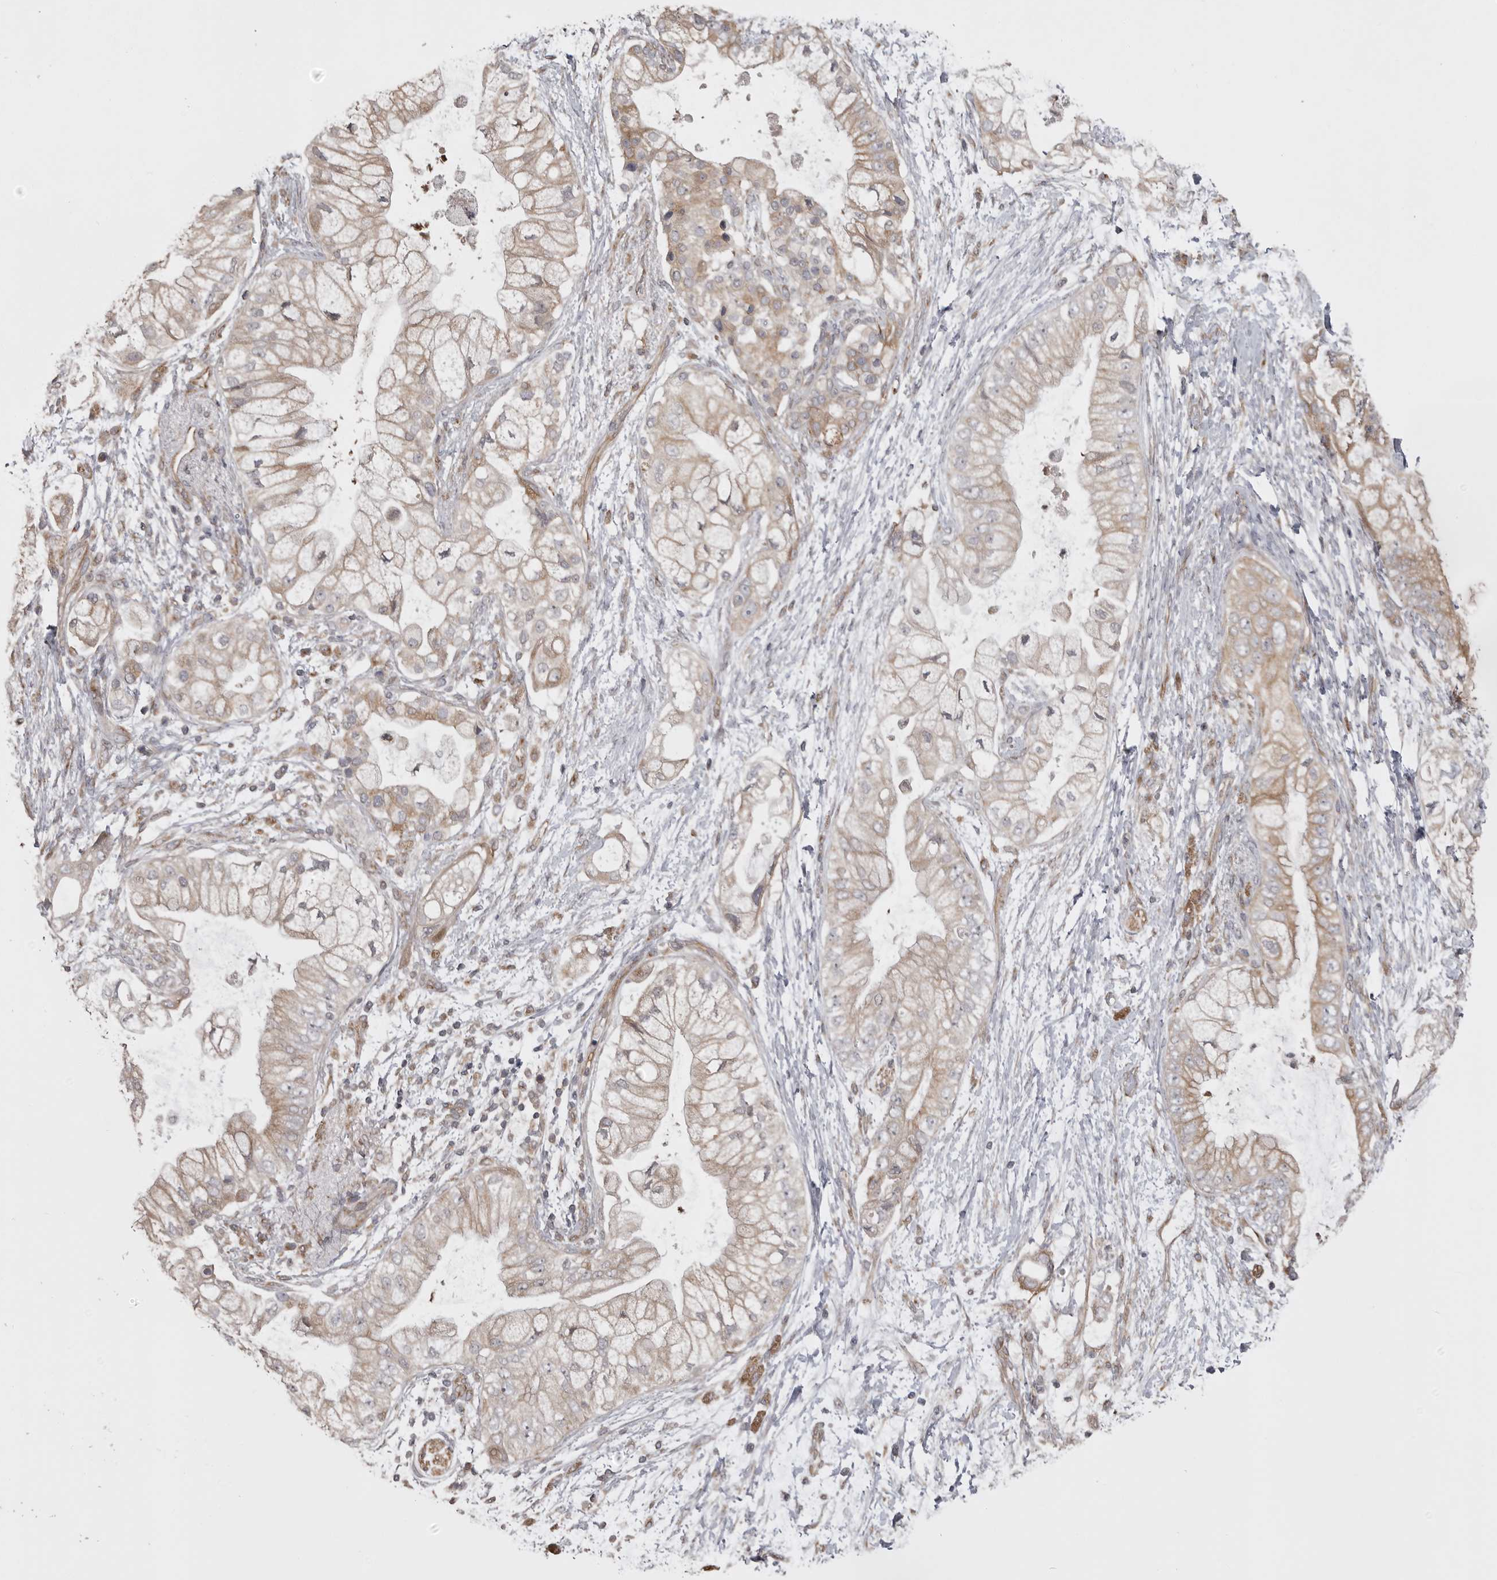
{"staining": {"intensity": "weak", "quantity": "25%-75%", "location": "cytoplasmic/membranous"}, "tissue": "pancreatic cancer", "cell_type": "Tumor cells", "image_type": "cancer", "snomed": [{"axis": "morphology", "description": "Adenocarcinoma, NOS"}, {"axis": "topography", "description": "Pancreas"}], "caption": "This is an image of immunohistochemistry (IHC) staining of pancreatic cancer (adenocarcinoma), which shows weak staining in the cytoplasmic/membranous of tumor cells.", "gene": "ZNRF1", "patient": {"sex": "male", "age": 53}}